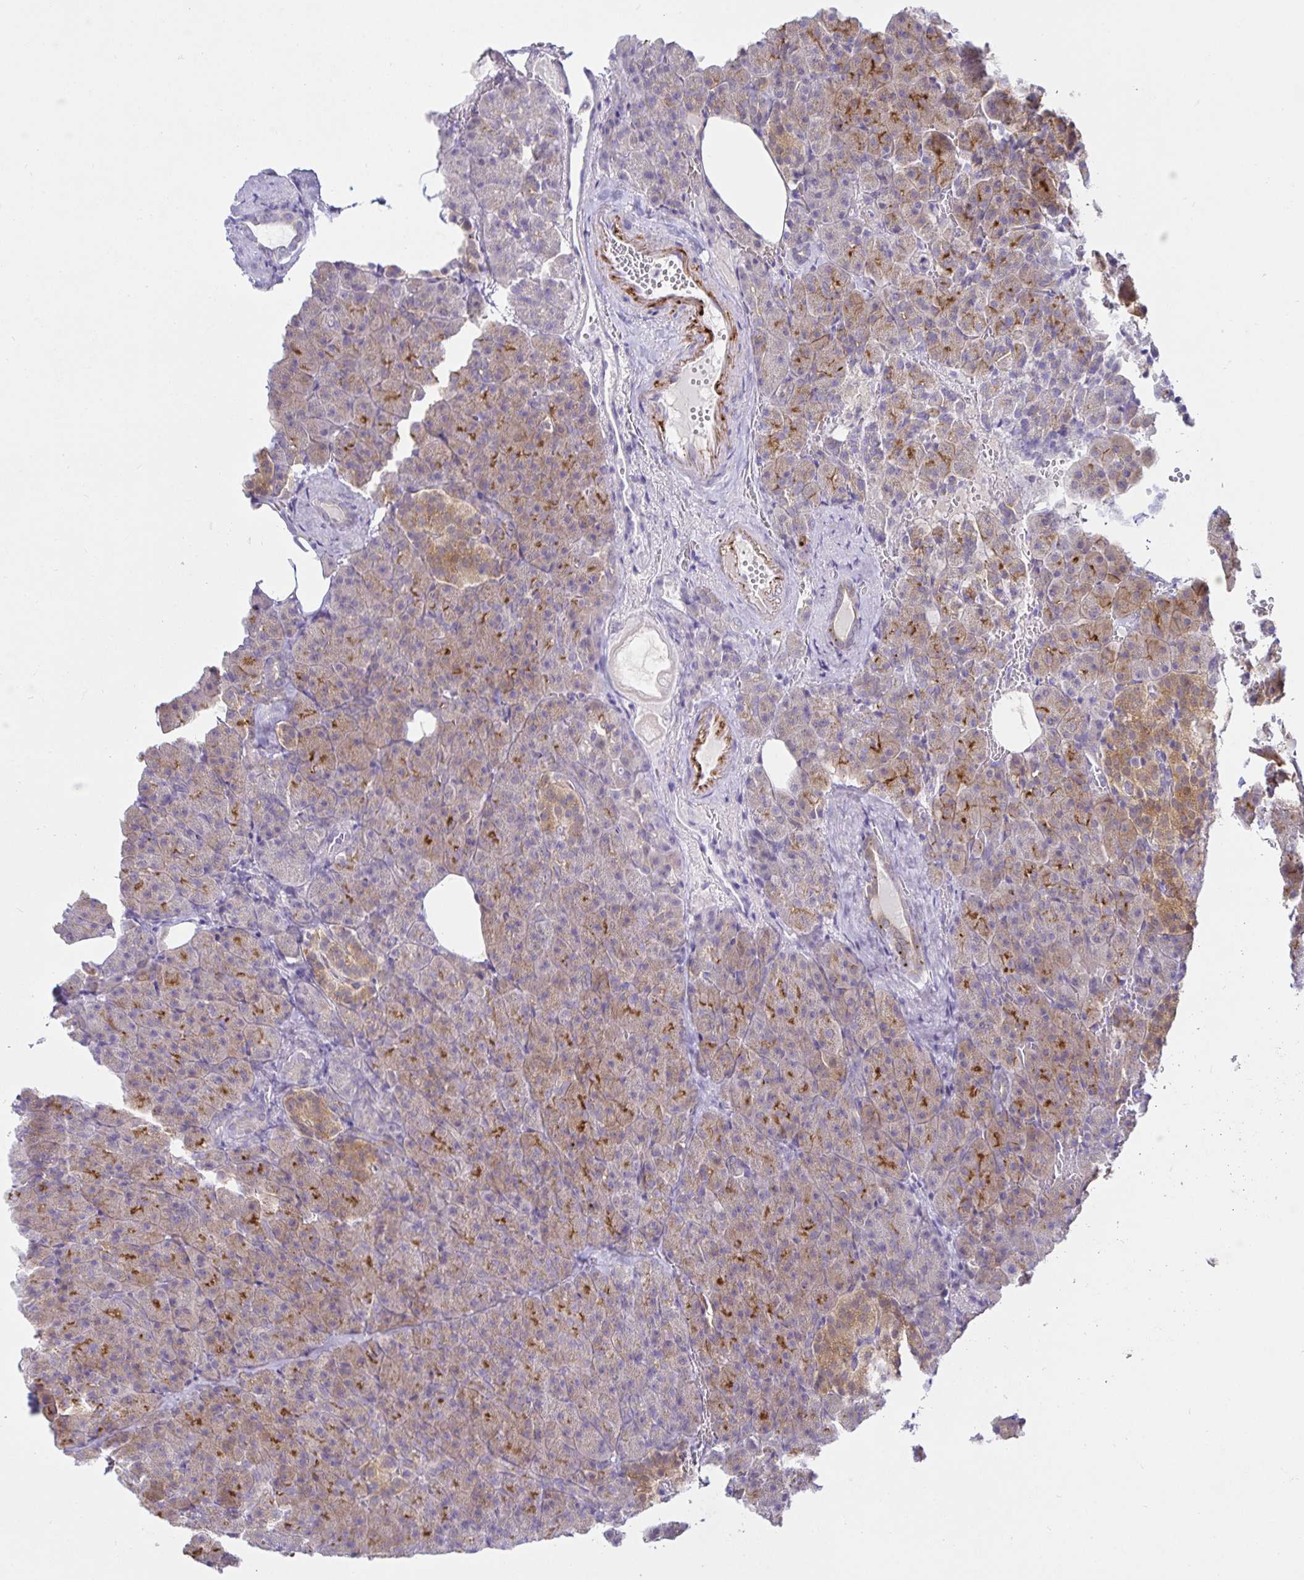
{"staining": {"intensity": "moderate", "quantity": "<25%", "location": "cytoplasmic/membranous"}, "tissue": "pancreas", "cell_type": "Exocrine glandular cells", "image_type": "normal", "snomed": [{"axis": "morphology", "description": "Normal tissue, NOS"}, {"axis": "topography", "description": "Pancreas"}], "caption": "Immunohistochemistry (IHC) micrograph of unremarkable human pancreas stained for a protein (brown), which demonstrates low levels of moderate cytoplasmic/membranous positivity in approximately <25% of exocrine glandular cells.", "gene": "MON2", "patient": {"sex": "female", "age": 74}}